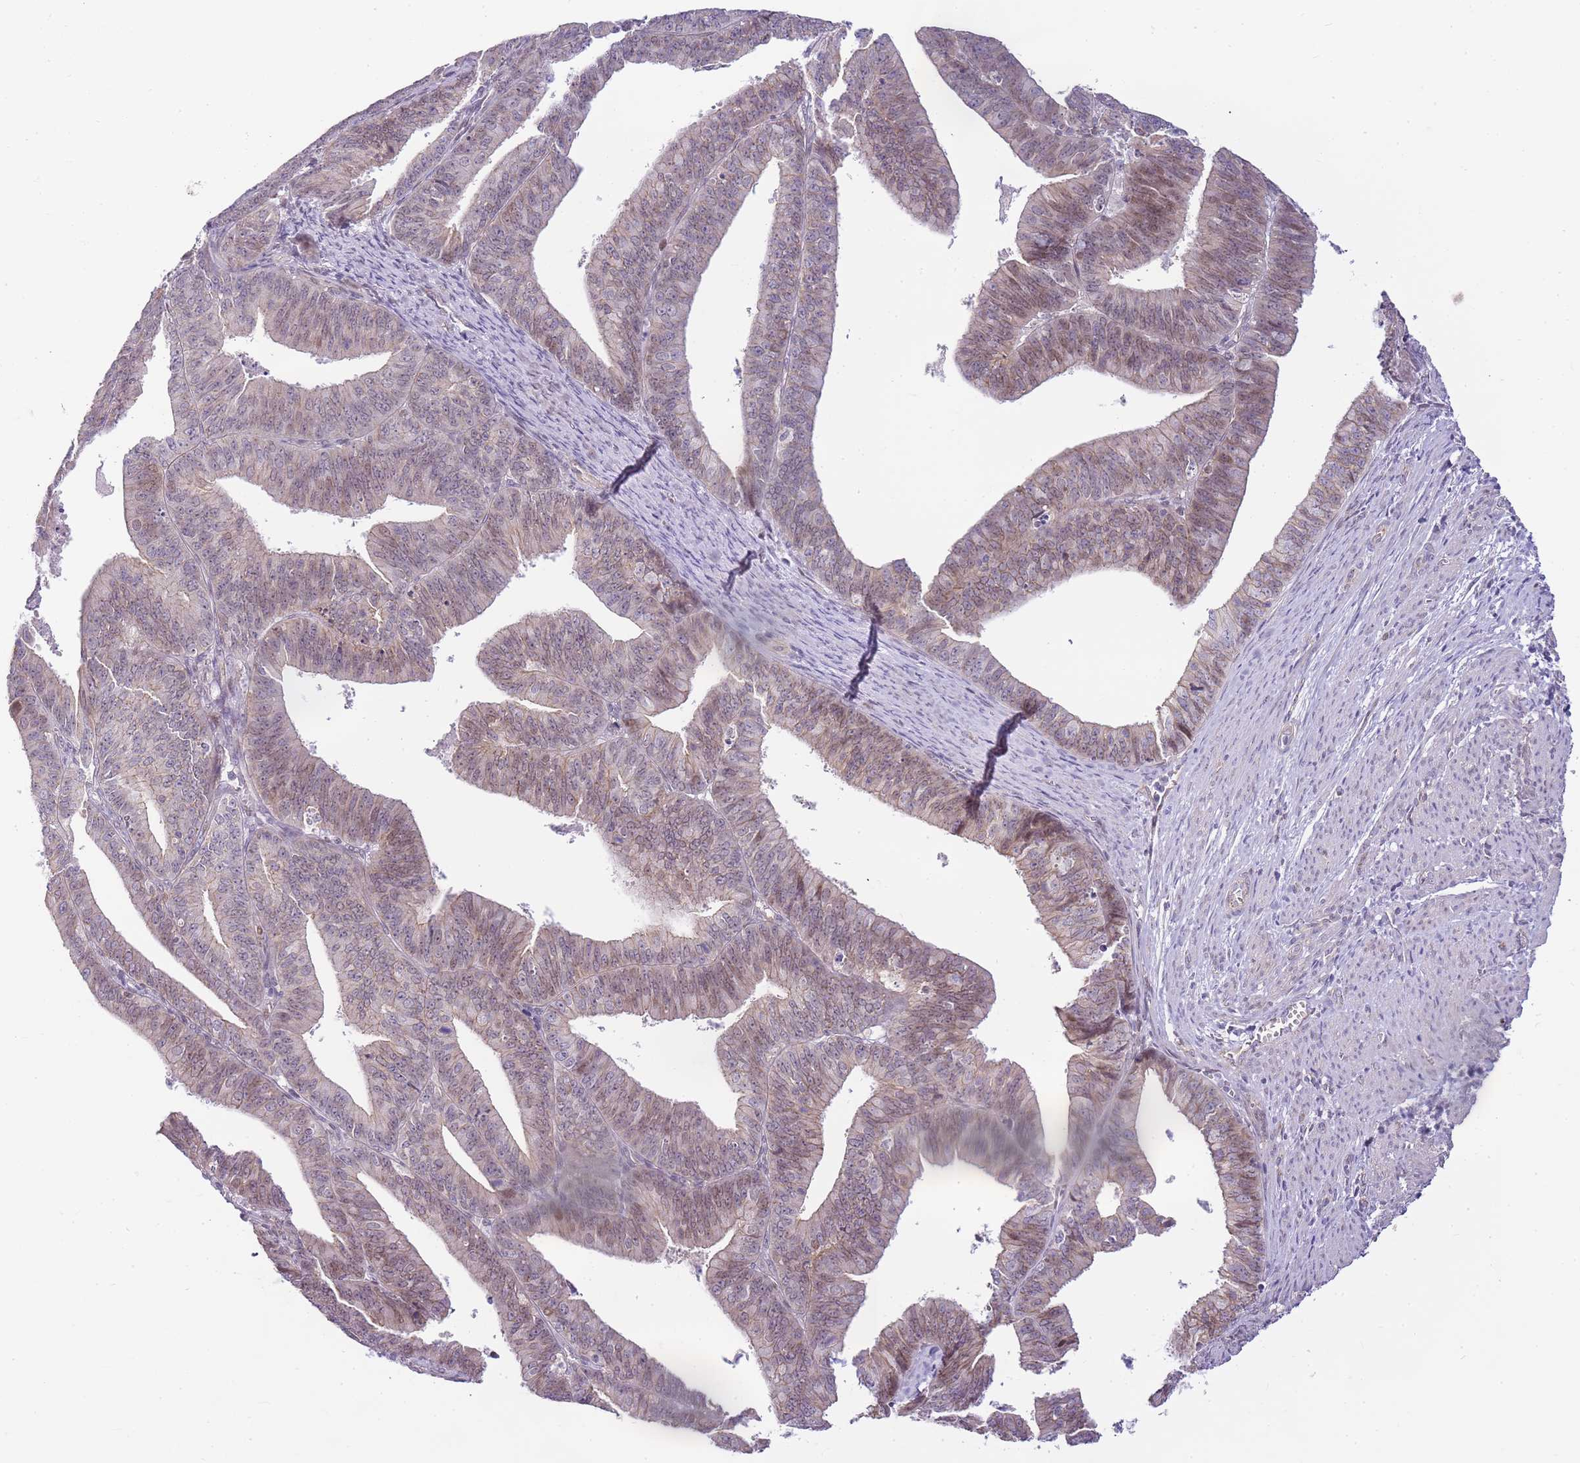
{"staining": {"intensity": "weak", "quantity": "<25%", "location": "cytoplasmic/membranous,nuclear"}, "tissue": "endometrial cancer", "cell_type": "Tumor cells", "image_type": "cancer", "snomed": [{"axis": "morphology", "description": "Adenocarcinoma, NOS"}, {"axis": "topography", "description": "Endometrium"}], "caption": "Endometrial adenocarcinoma was stained to show a protein in brown. There is no significant staining in tumor cells.", "gene": "CLBA1", "patient": {"sex": "female", "age": 73}}